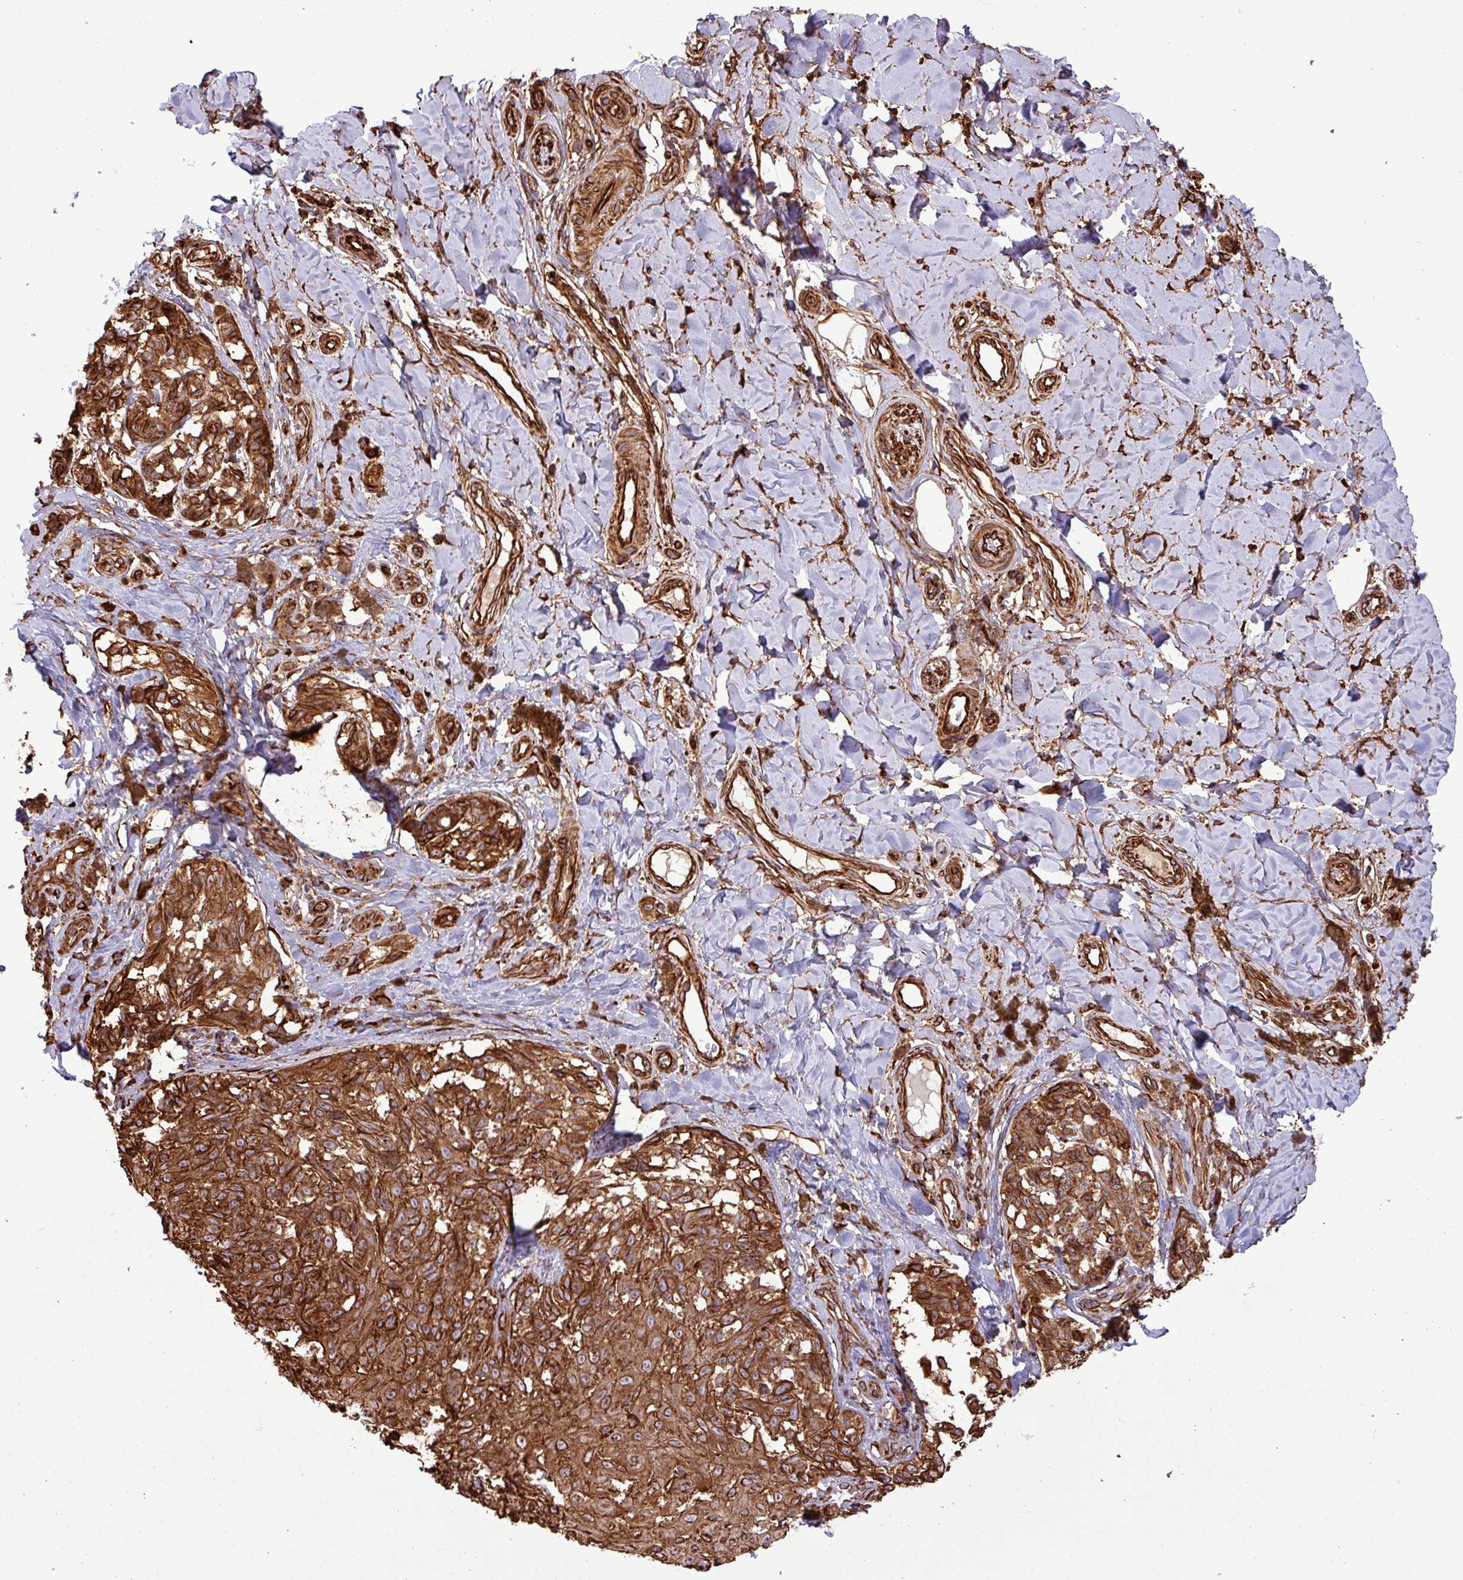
{"staining": {"intensity": "strong", "quantity": ">75%", "location": "cytoplasmic/membranous"}, "tissue": "melanoma", "cell_type": "Tumor cells", "image_type": "cancer", "snomed": [{"axis": "morphology", "description": "Malignant melanoma, NOS"}, {"axis": "topography", "description": "Skin"}], "caption": "Tumor cells exhibit high levels of strong cytoplasmic/membranous expression in about >75% of cells in malignant melanoma. Ihc stains the protein in brown and the nuclei are stained blue.", "gene": "ZNF300", "patient": {"sex": "female", "age": 65}}